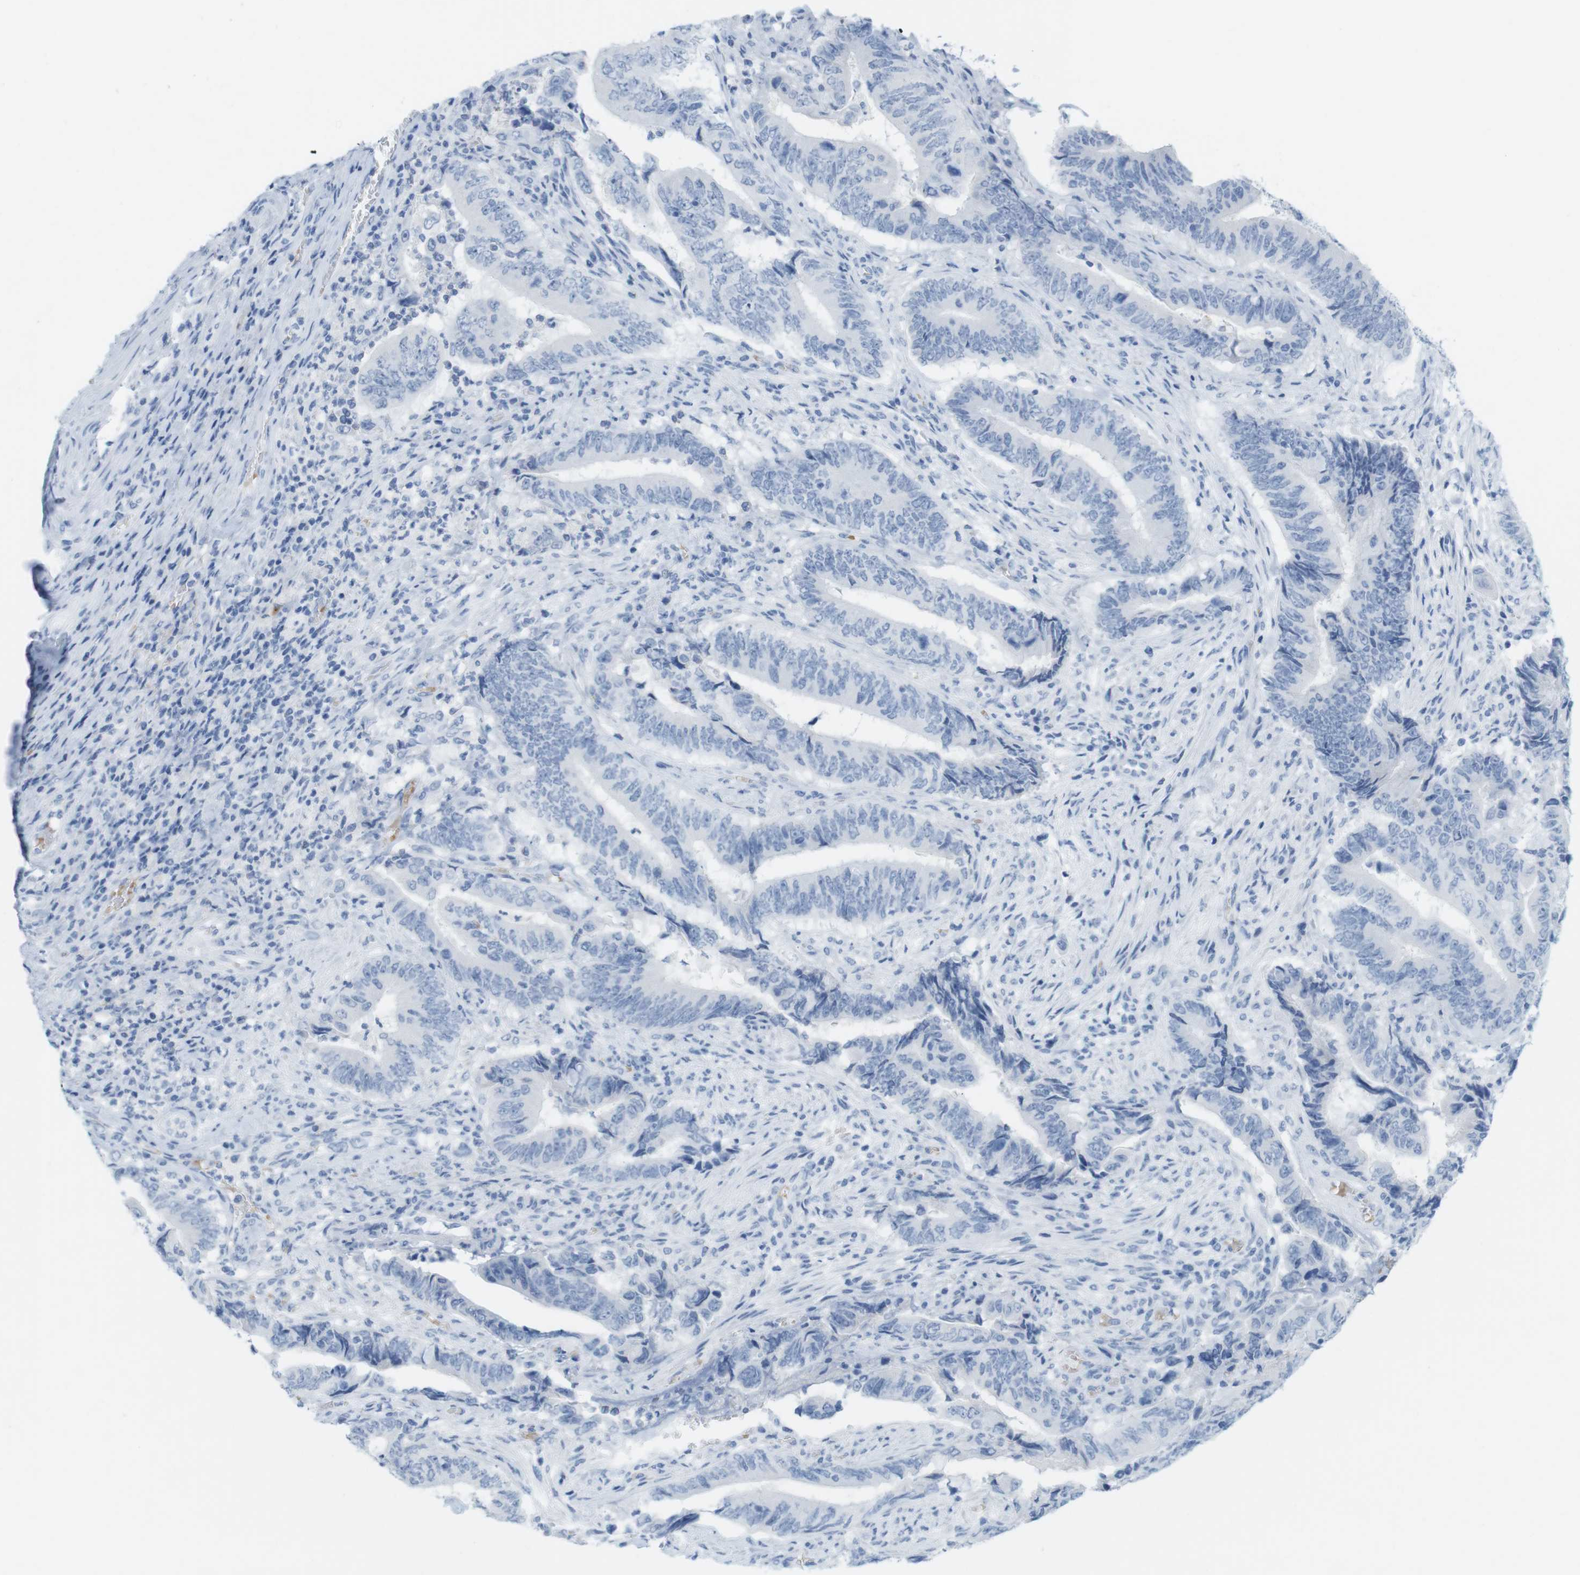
{"staining": {"intensity": "negative", "quantity": "none", "location": "none"}, "tissue": "colorectal cancer", "cell_type": "Tumor cells", "image_type": "cancer", "snomed": [{"axis": "morphology", "description": "Normal tissue, NOS"}, {"axis": "morphology", "description": "Adenocarcinoma, NOS"}, {"axis": "topography", "description": "Colon"}], "caption": "An image of human adenocarcinoma (colorectal) is negative for staining in tumor cells. (DAB (3,3'-diaminobenzidine) IHC visualized using brightfield microscopy, high magnification).", "gene": "TNNT2", "patient": {"sex": "male", "age": 56}}